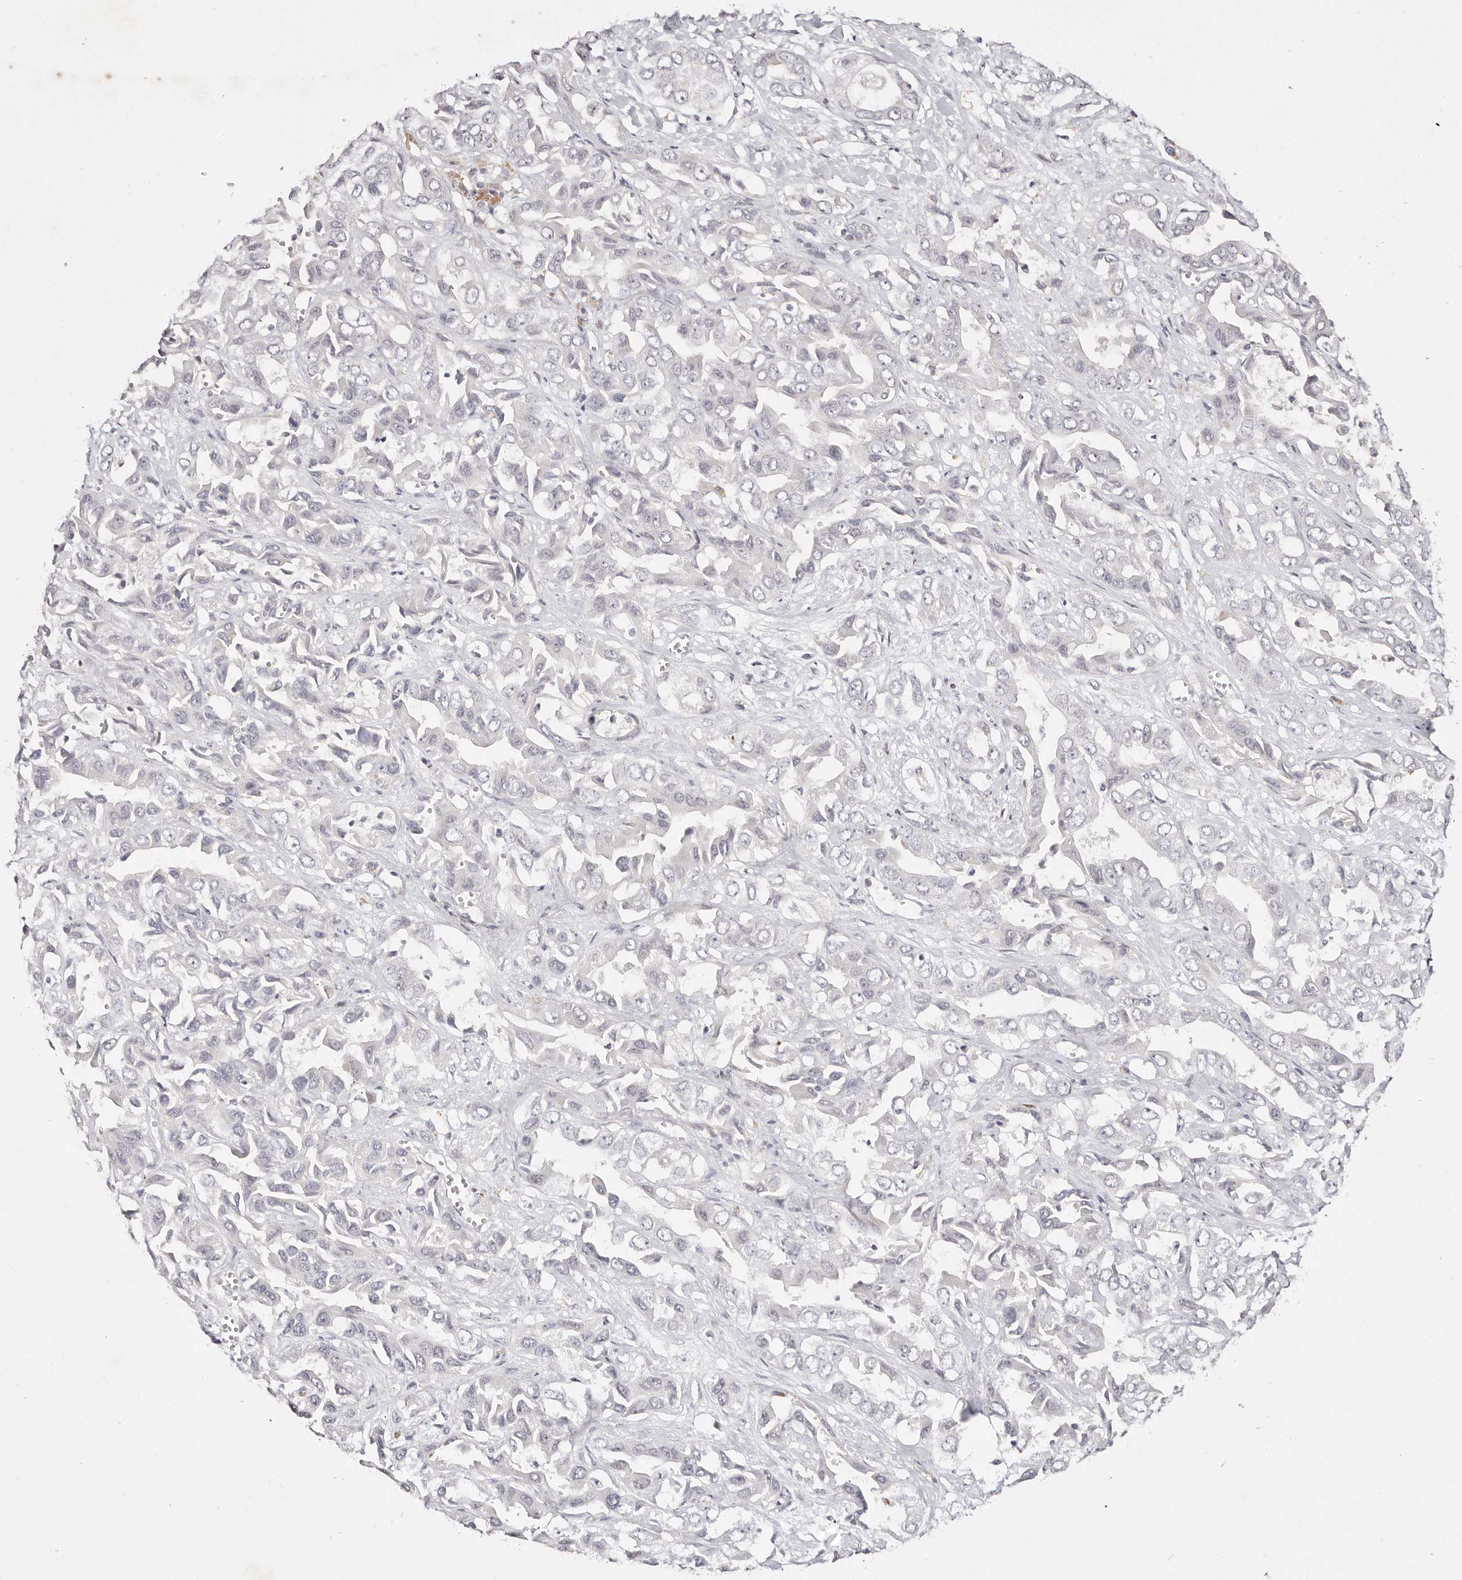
{"staining": {"intensity": "negative", "quantity": "none", "location": "none"}, "tissue": "liver cancer", "cell_type": "Tumor cells", "image_type": "cancer", "snomed": [{"axis": "morphology", "description": "Cholangiocarcinoma"}, {"axis": "topography", "description": "Liver"}], "caption": "Histopathology image shows no significant protein expression in tumor cells of cholangiocarcinoma (liver).", "gene": "IQGAP3", "patient": {"sex": "female", "age": 52}}